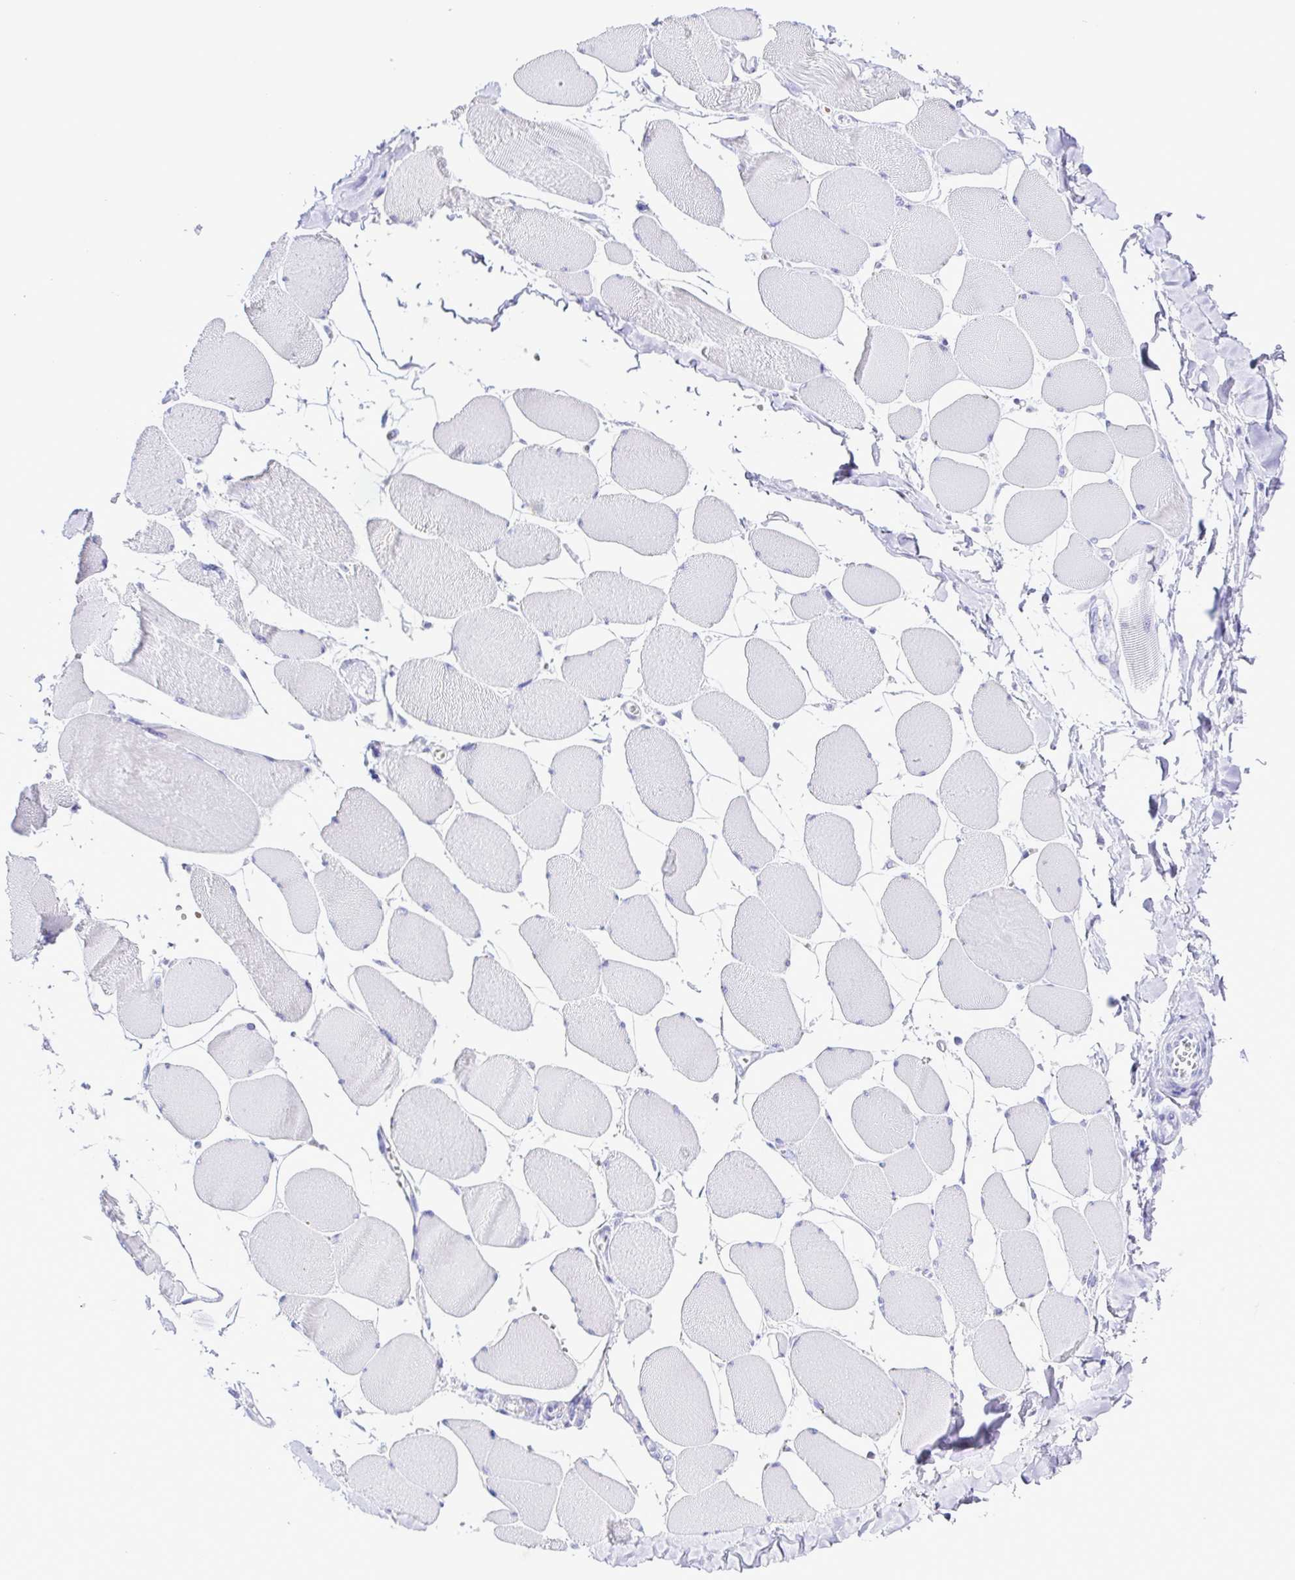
{"staining": {"intensity": "negative", "quantity": "none", "location": "none"}, "tissue": "skeletal muscle", "cell_type": "Myocytes", "image_type": "normal", "snomed": [{"axis": "morphology", "description": "Normal tissue, NOS"}, {"axis": "topography", "description": "Skeletal muscle"}], "caption": "A photomicrograph of human skeletal muscle is negative for staining in myocytes.", "gene": "SYT1", "patient": {"sex": "female", "age": 75}}